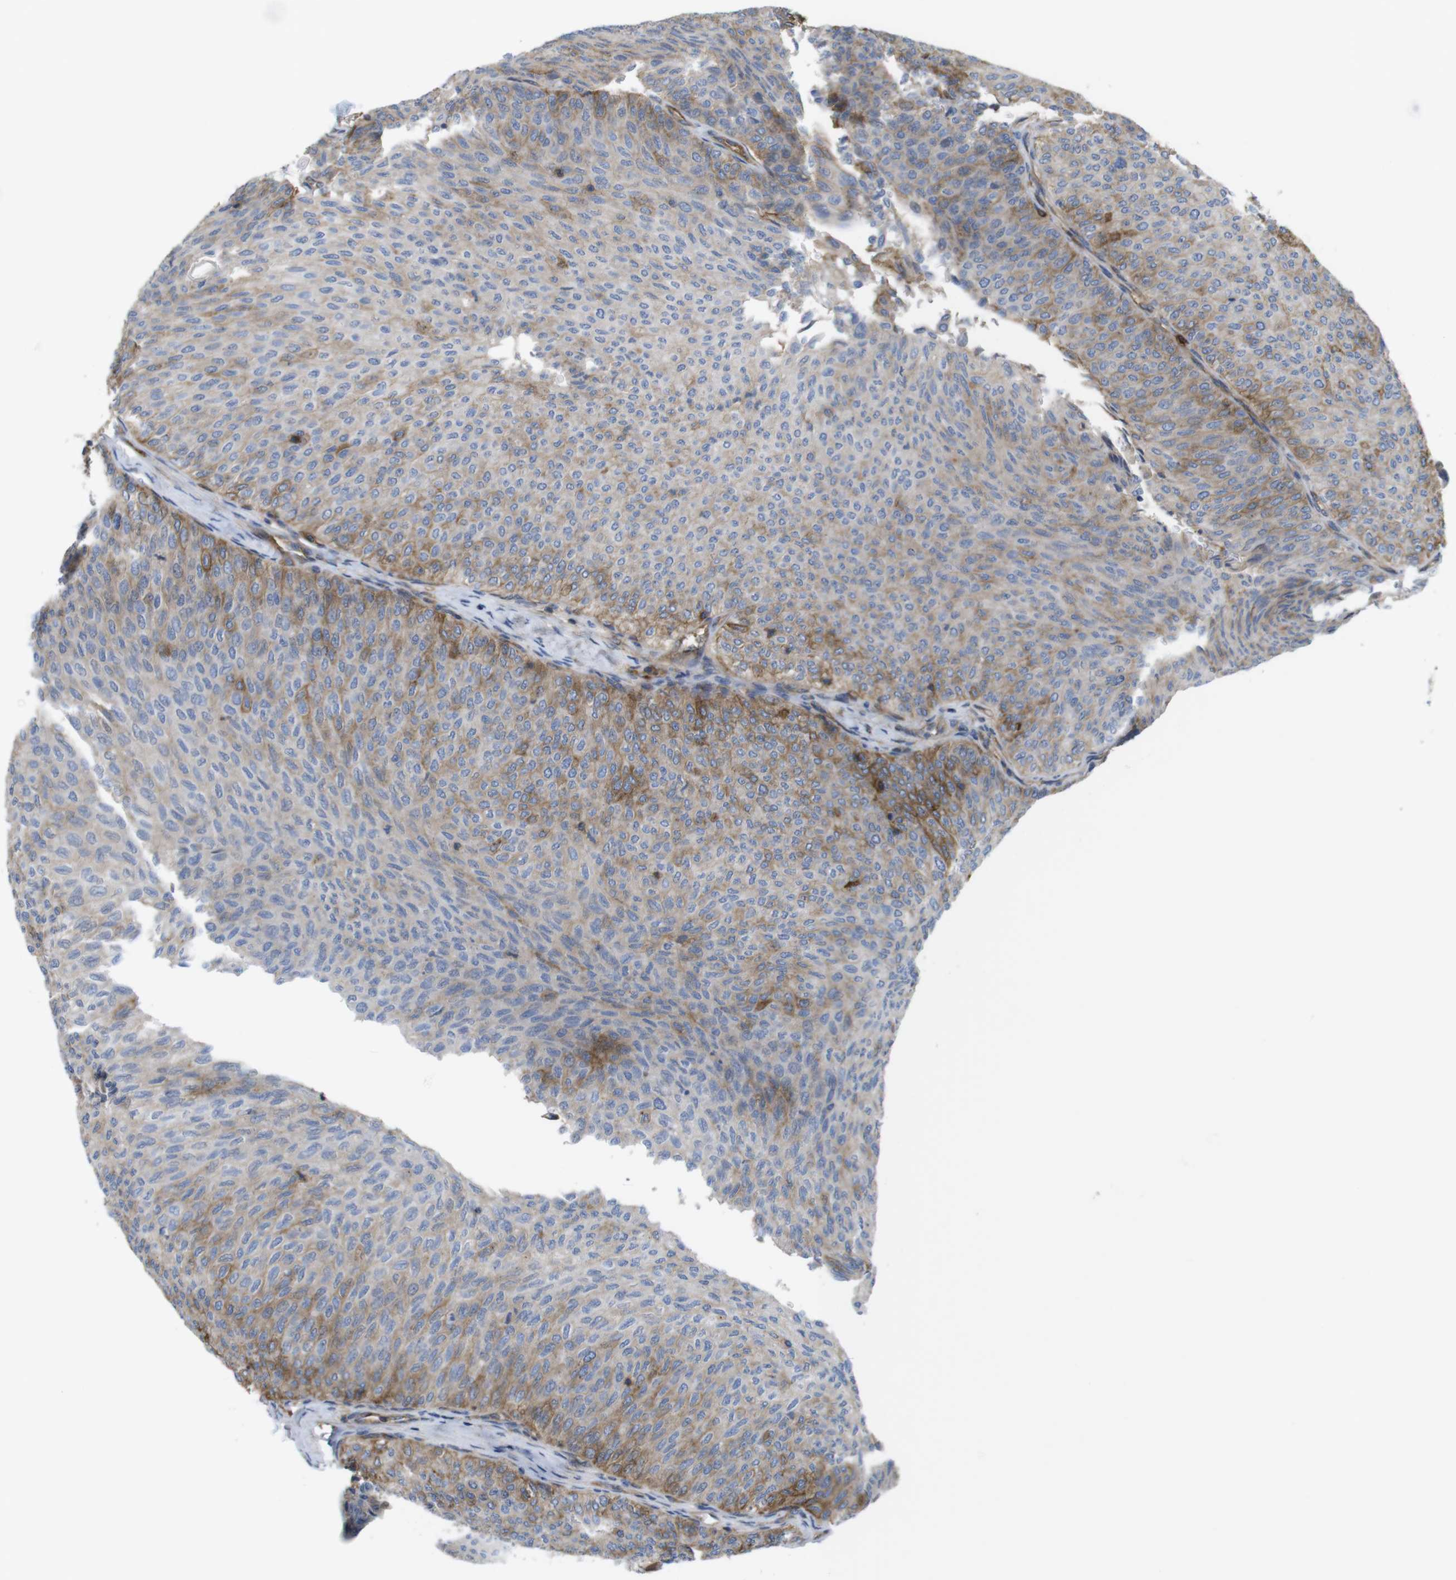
{"staining": {"intensity": "moderate", "quantity": "25%-75%", "location": "cytoplasmic/membranous"}, "tissue": "urothelial cancer", "cell_type": "Tumor cells", "image_type": "cancer", "snomed": [{"axis": "morphology", "description": "Urothelial carcinoma, Low grade"}, {"axis": "topography", "description": "Urinary bladder"}], "caption": "IHC staining of low-grade urothelial carcinoma, which shows medium levels of moderate cytoplasmic/membranous expression in approximately 25%-75% of tumor cells indicating moderate cytoplasmic/membranous protein expression. The staining was performed using DAB (brown) for protein detection and nuclei were counterstained in hematoxylin (blue).", "gene": "CCR6", "patient": {"sex": "male", "age": 78}}